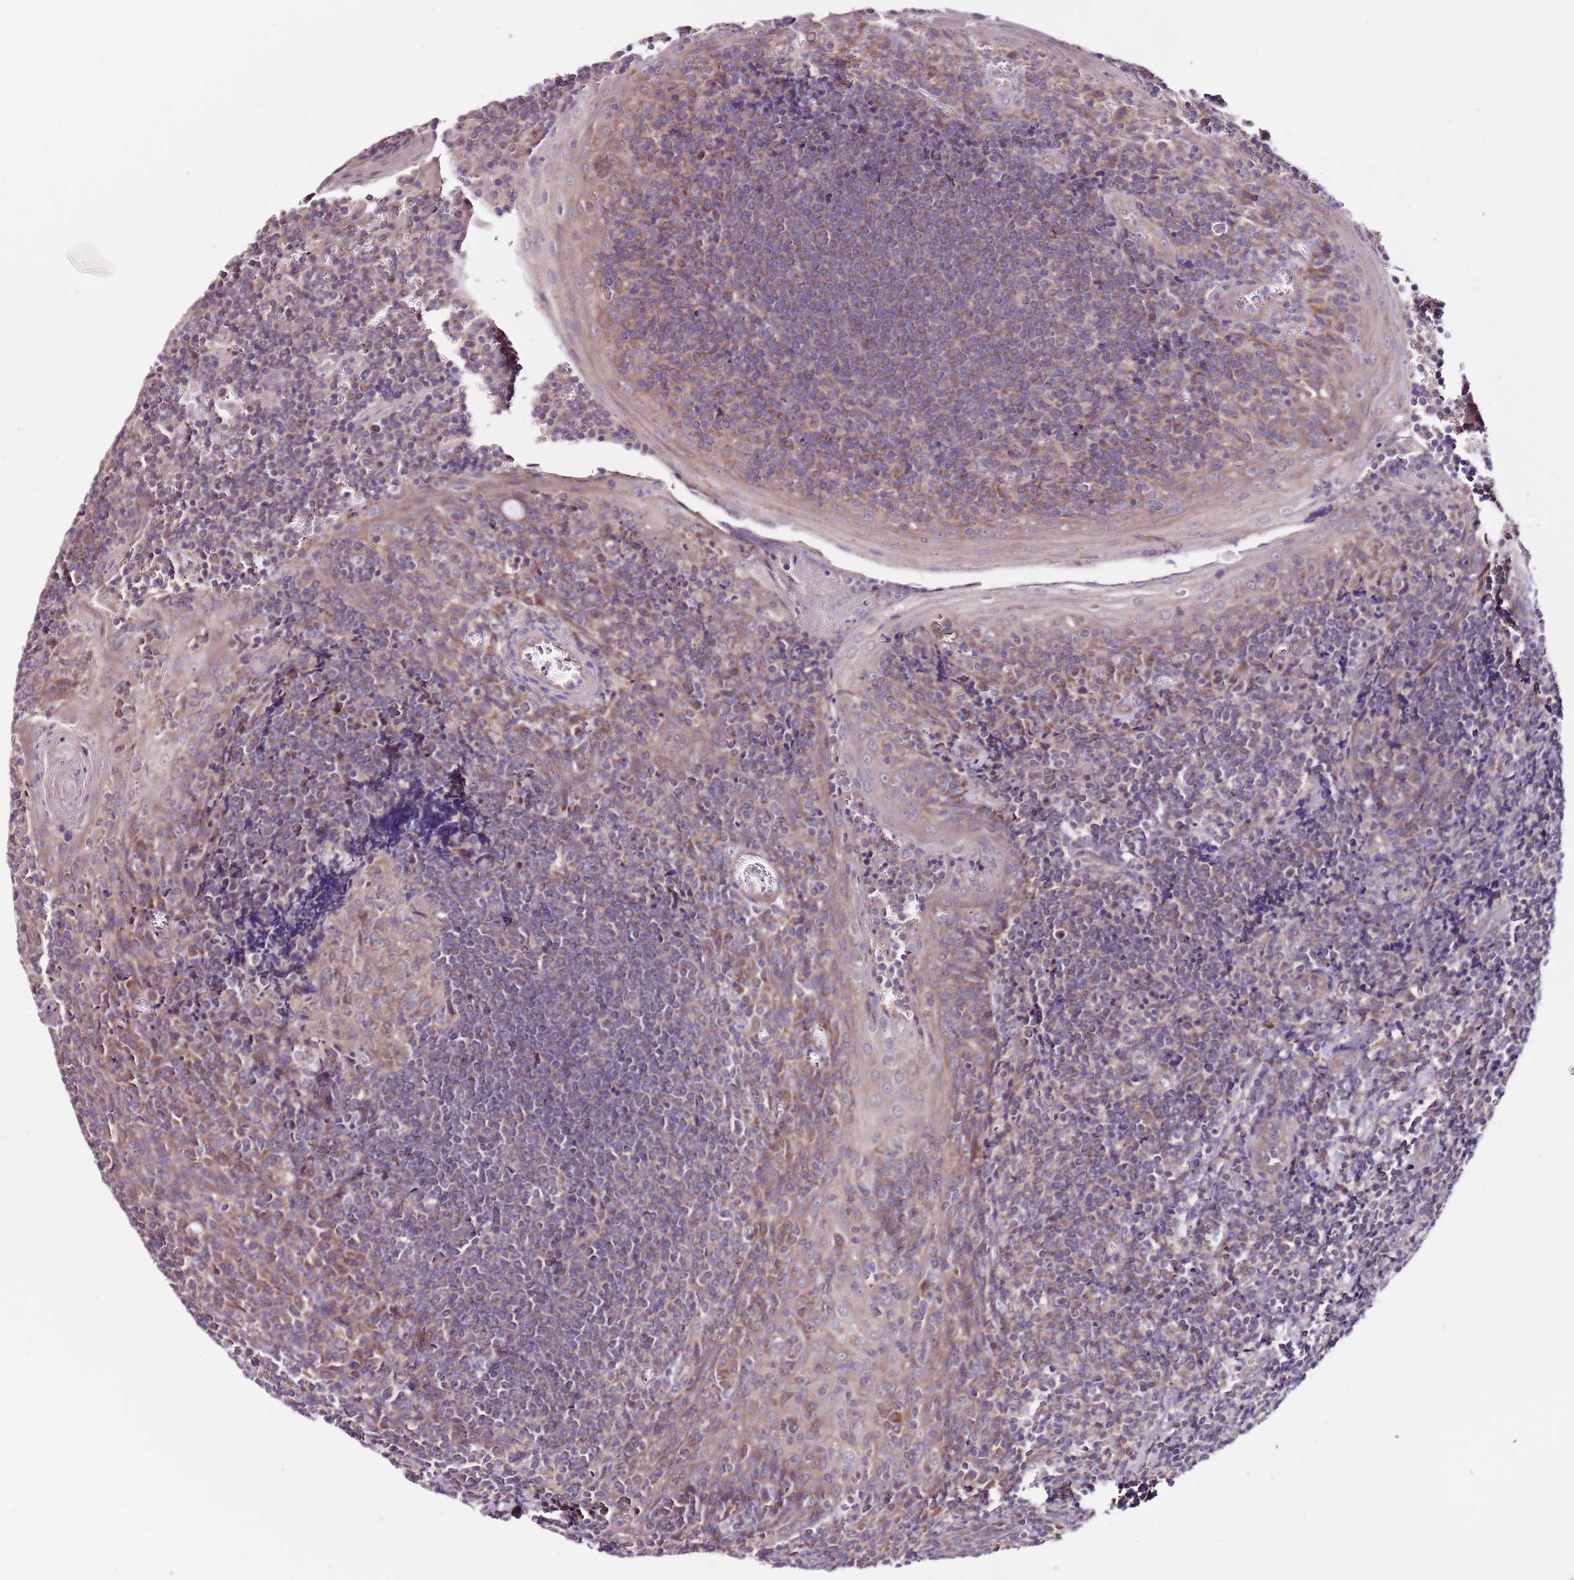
{"staining": {"intensity": "moderate", "quantity": "25%-75%", "location": "cytoplasmic/membranous"}, "tissue": "tonsil", "cell_type": "Germinal center cells", "image_type": "normal", "snomed": [{"axis": "morphology", "description": "Normal tissue, NOS"}, {"axis": "topography", "description": "Tonsil"}], "caption": "A high-resolution image shows immunohistochemistry staining of unremarkable tonsil, which reveals moderate cytoplasmic/membranous positivity in approximately 25%-75% of germinal center cells. (DAB (3,3'-diaminobenzidine) IHC with brightfield microscopy, high magnification).", "gene": "SMG1", "patient": {"sex": "male", "age": 27}}